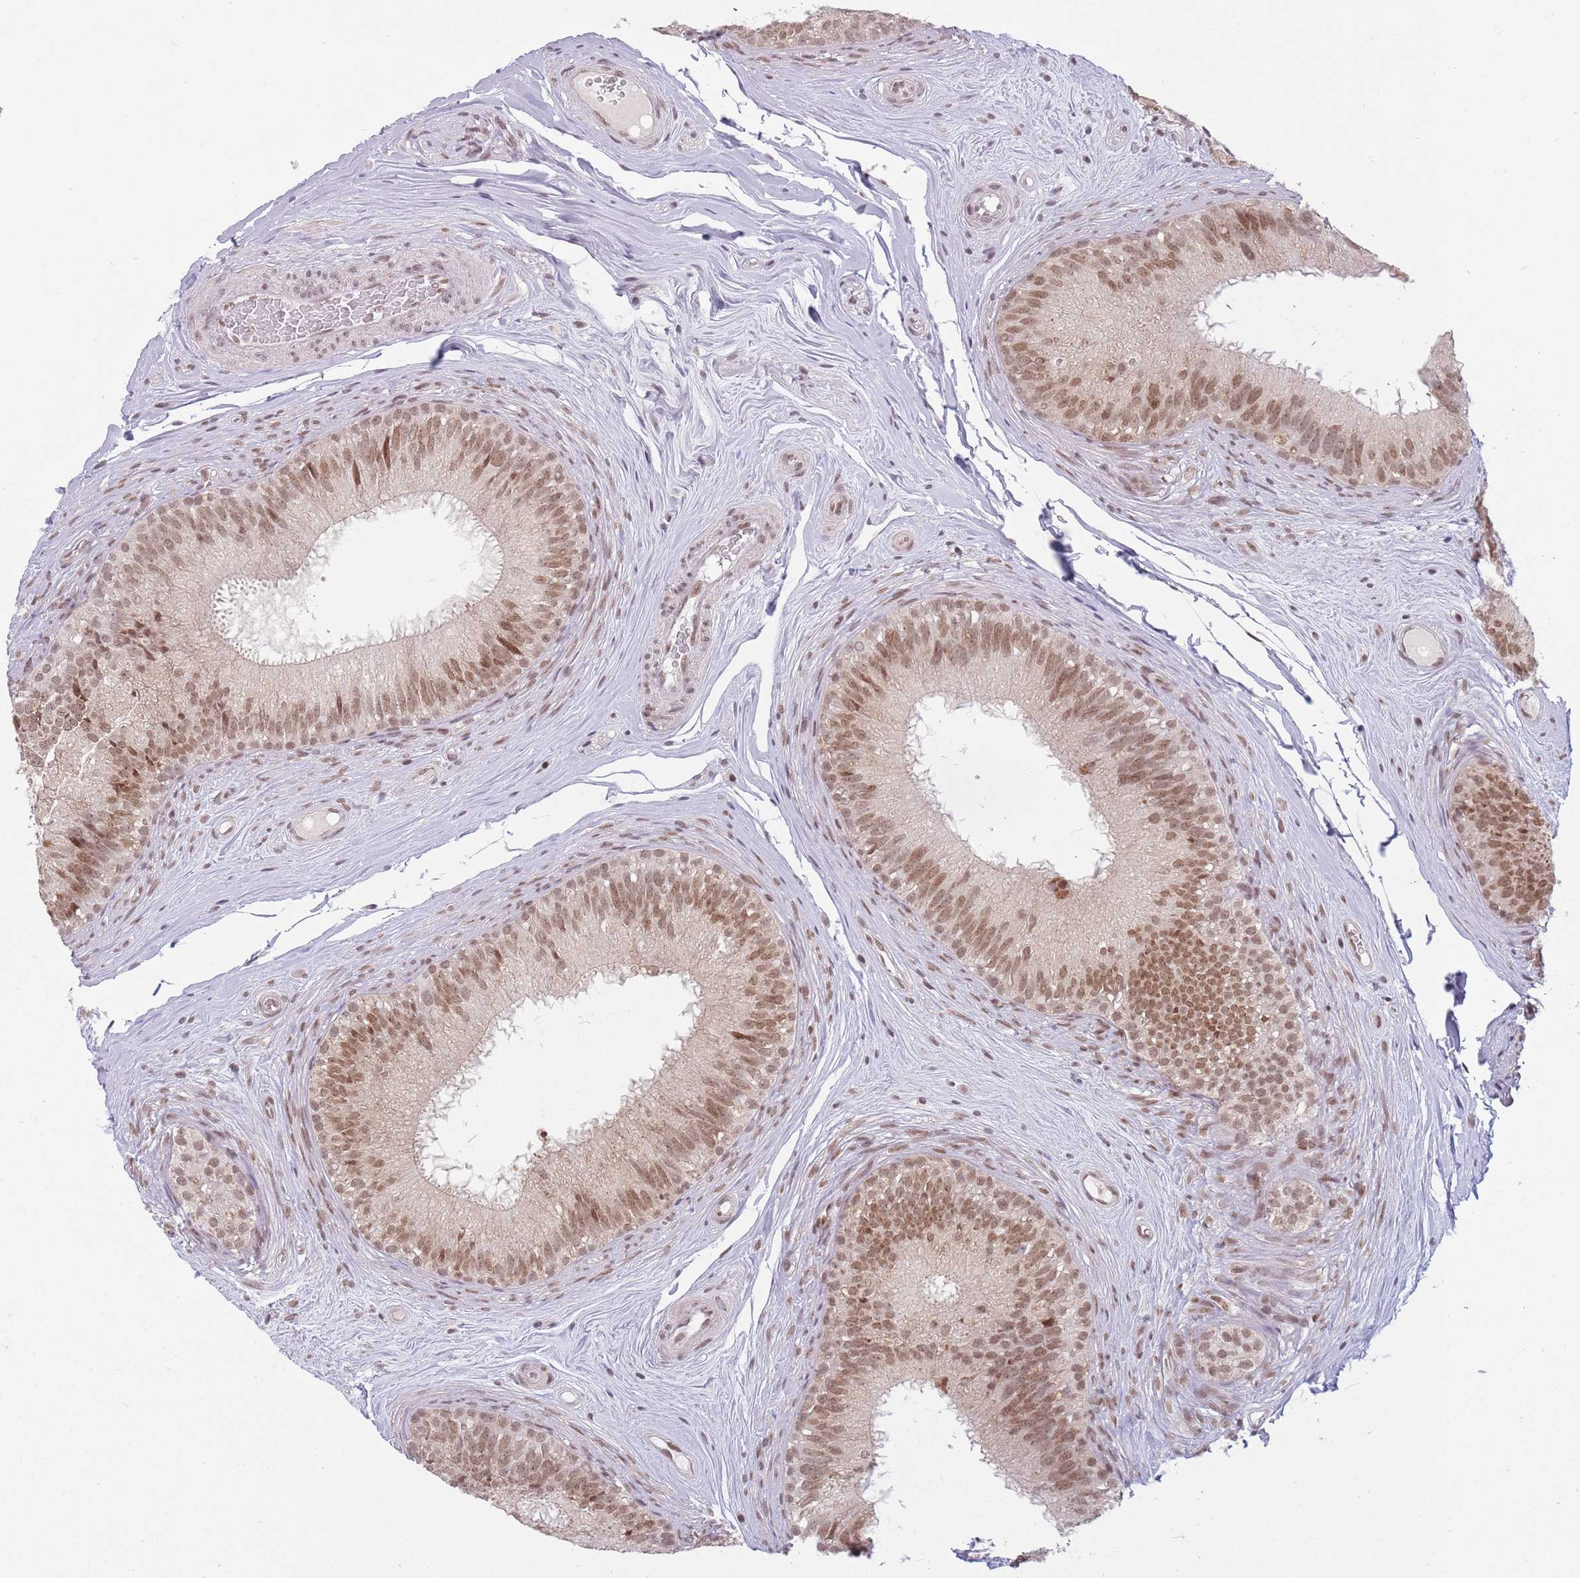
{"staining": {"intensity": "moderate", "quantity": "25%-75%", "location": "nuclear"}, "tissue": "epididymis", "cell_type": "Glandular cells", "image_type": "normal", "snomed": [{"axis": "morphology", "description": "Normal tissue, NOS"}, {"axis": "topography", "description": "Epididymis"}], "caption": "Moderate nuclear protein staining is appreciated in approximately 25%-75% of glandular cells in epididymis. (DAB (3,3'-diaminobenzidine) IHC with brightfield microscopy, high magnification).", "gene": "ZNF574", "patient": {"sex": "male", "age": 34}}